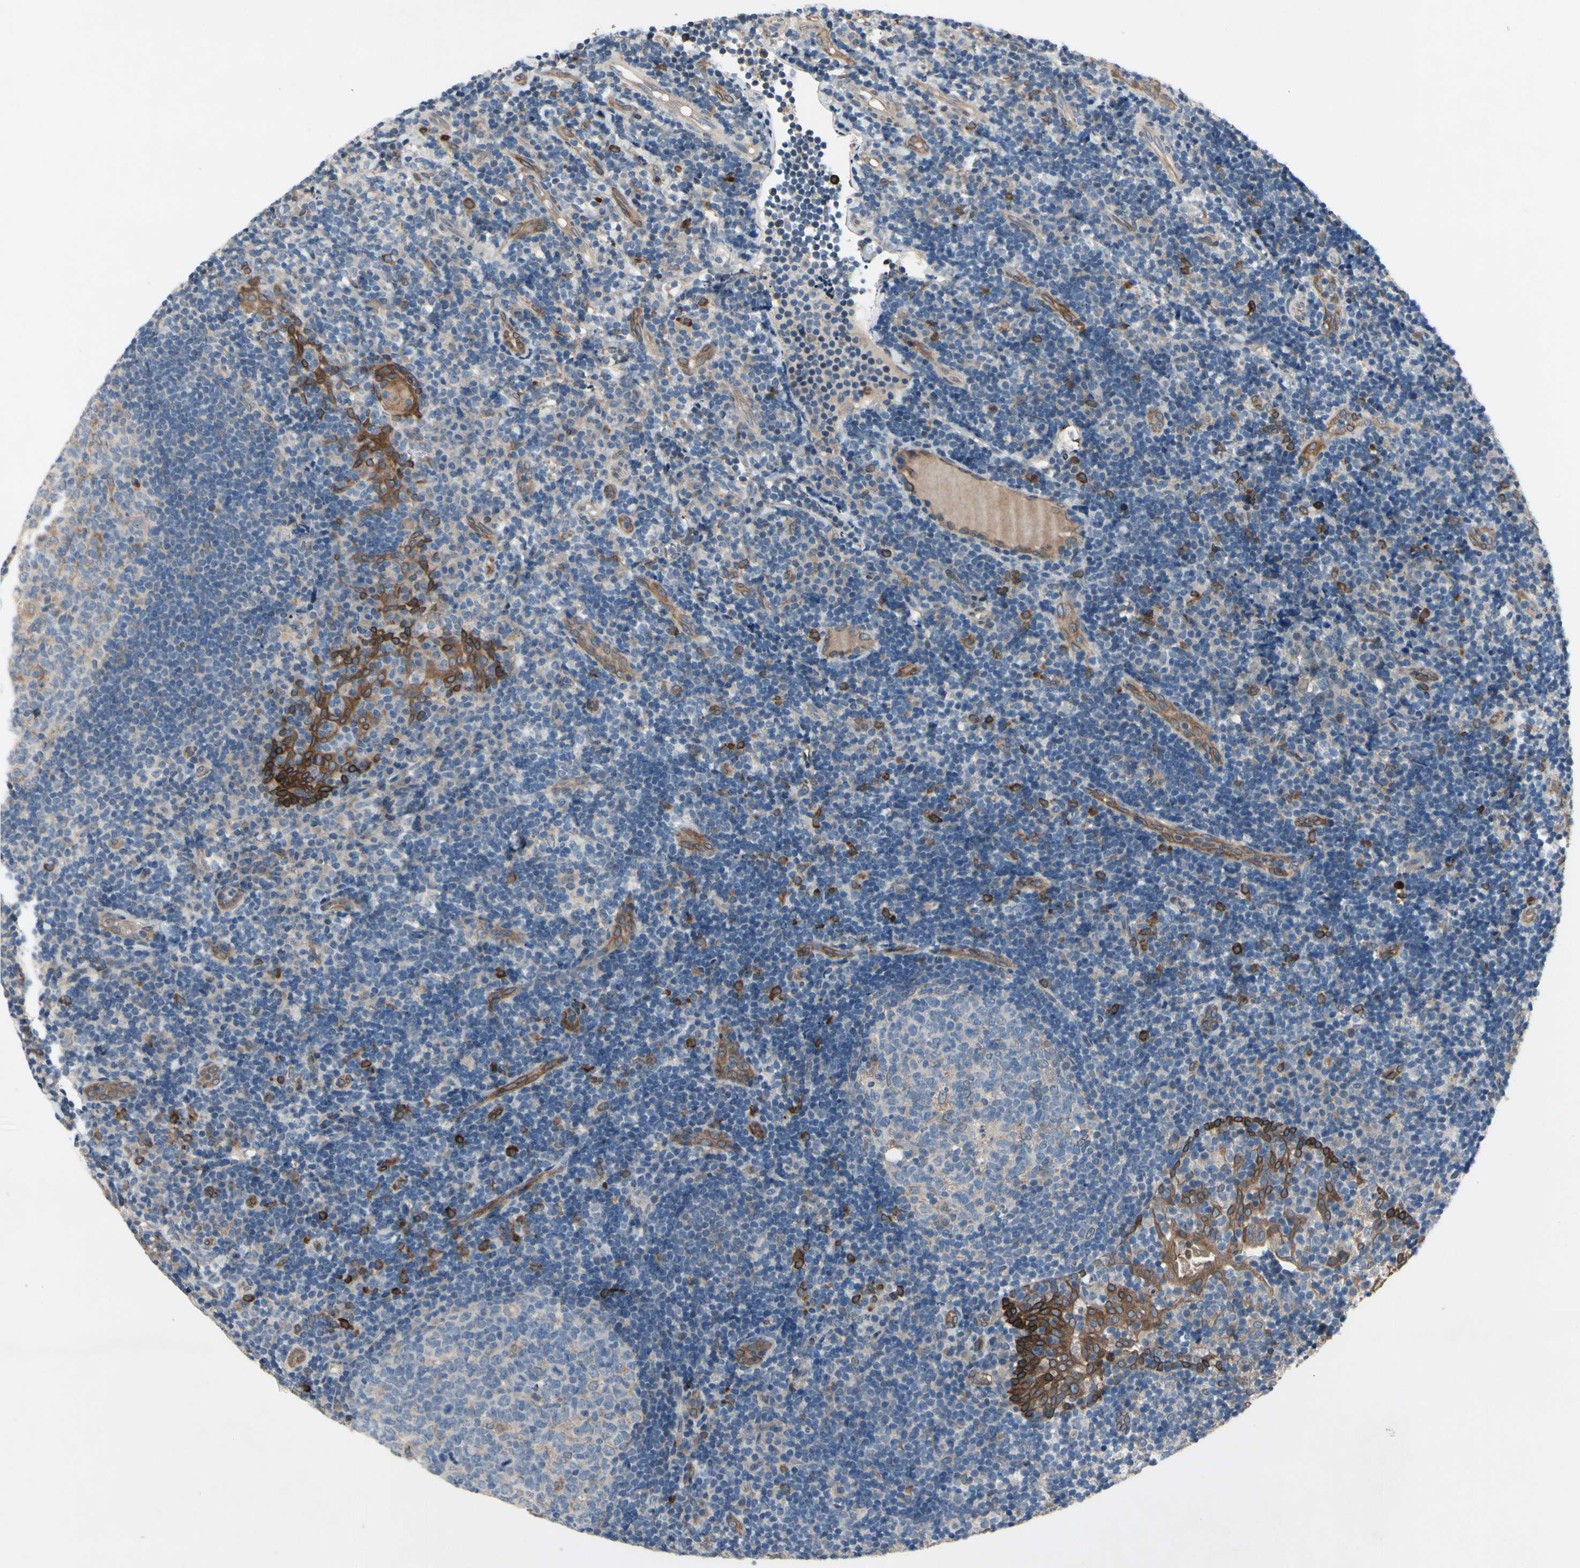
{"staining": {"intensity": "weak", "quantity": "25%-75%", "location": "cytoplasmic/membranous"}, "tissue": "tonsil", "cell_type": "Germinal center cells", "image_type": "normal", "snomed": [{"axis": "morphology", "description": "Normal tissue, NOS"}, {"axis": "topography", "description": "Tonsil"}], "caption": "Unremarkable tonsil reveals weak cytoplasmic/membranous positivity in about 25%-75% of germinal center cells The staining was performed using DAB, with brown indicating positive protein expression. Nuclei are stained blue with hematoxylin..", "gene": "PRXL2A", "patient": {"sex": "female", "age": 40}}